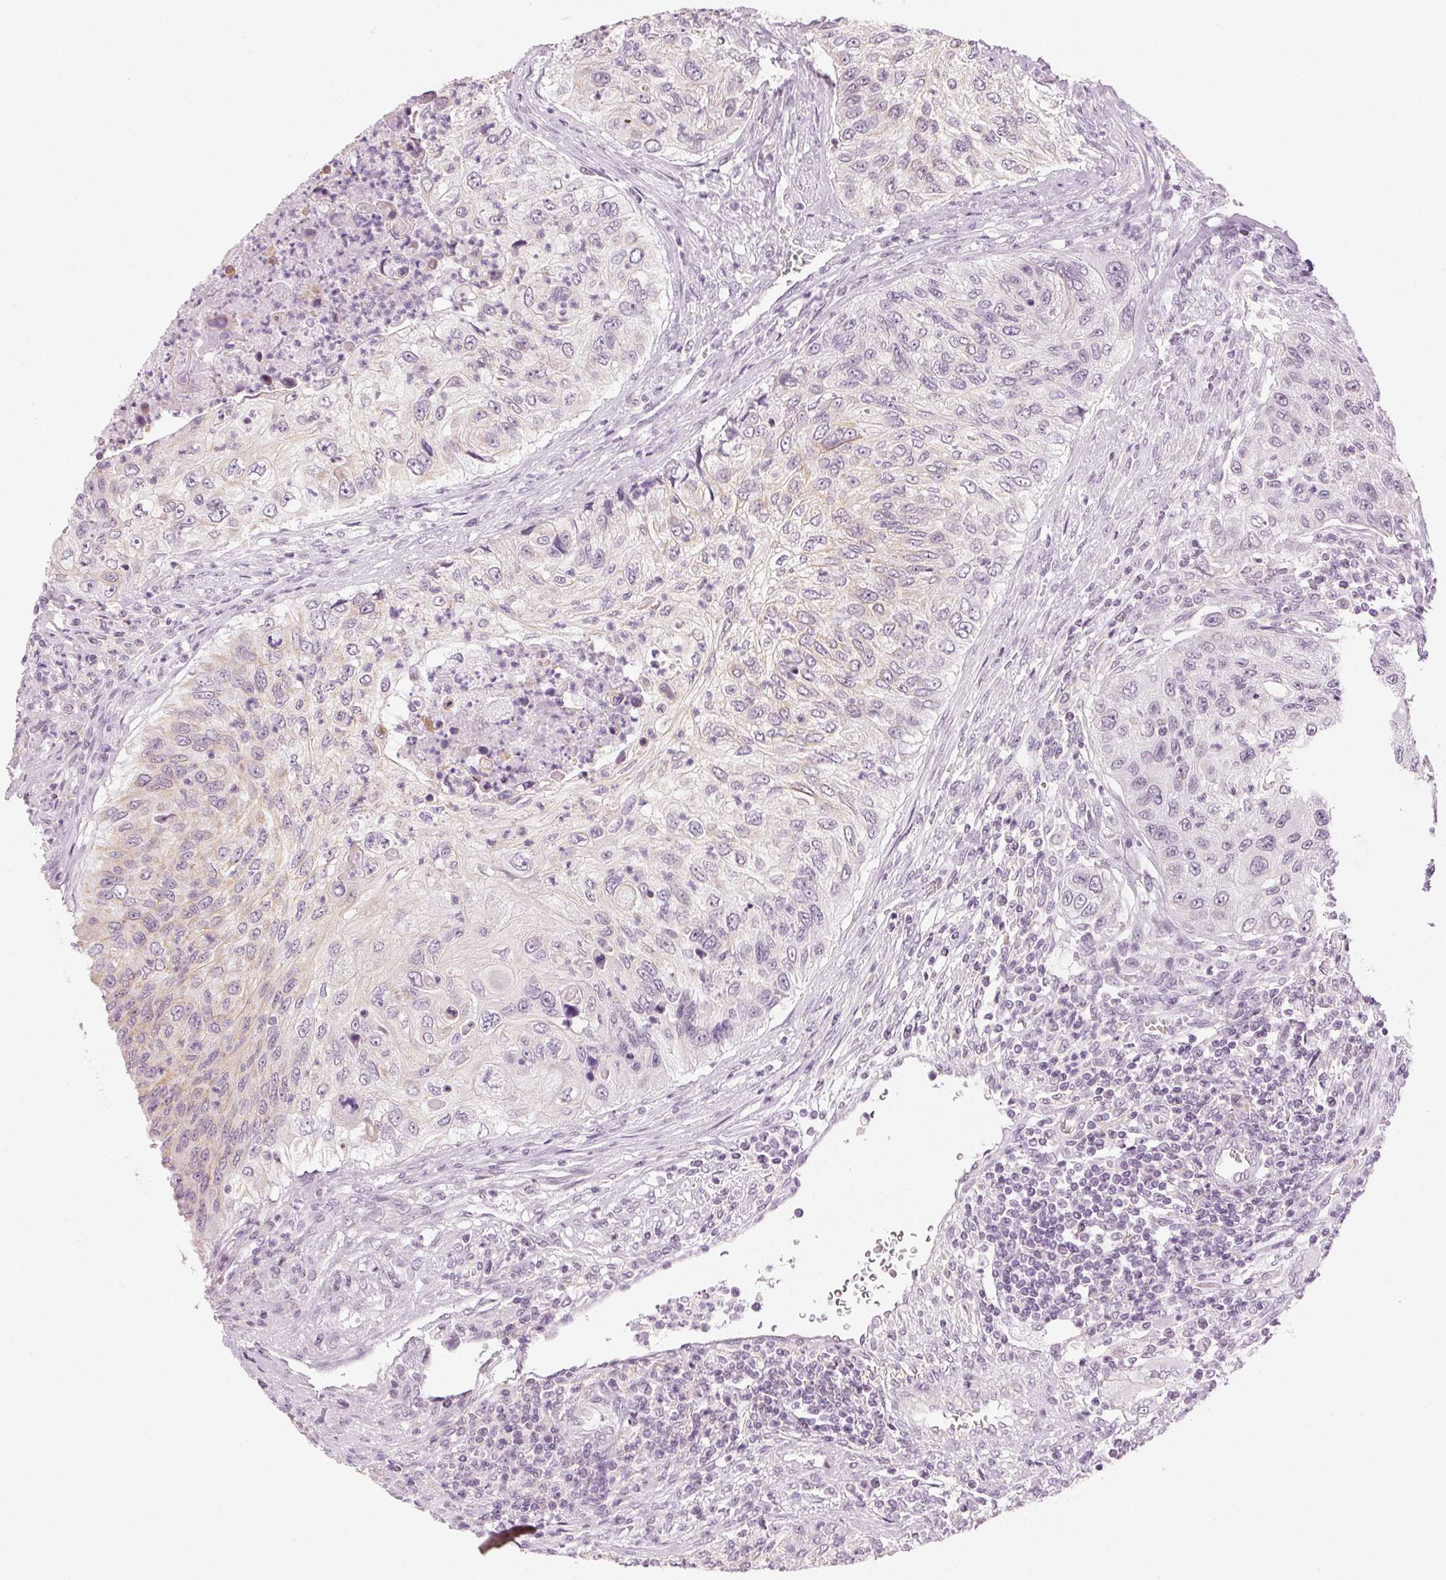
{"staining": {"intensity": "negative", "quantity": "none", "location": "none"}, "tissue": "urothelial cancer", "cell_type": "Tumor cells", "image_type": "cancer", "snomed": [{"axis": "morphology", "description": "Urothelial carcinoma, High grade"}, {"axis": "topography", "description": "Urinary bladder"}], "caption": "High-grade urothelial carcinoma was stained to show a protein in brown. There is no significant positivity in tumor cells.", "gene": "AIF1L", "patient": {"sex": "female", "age": 60}}